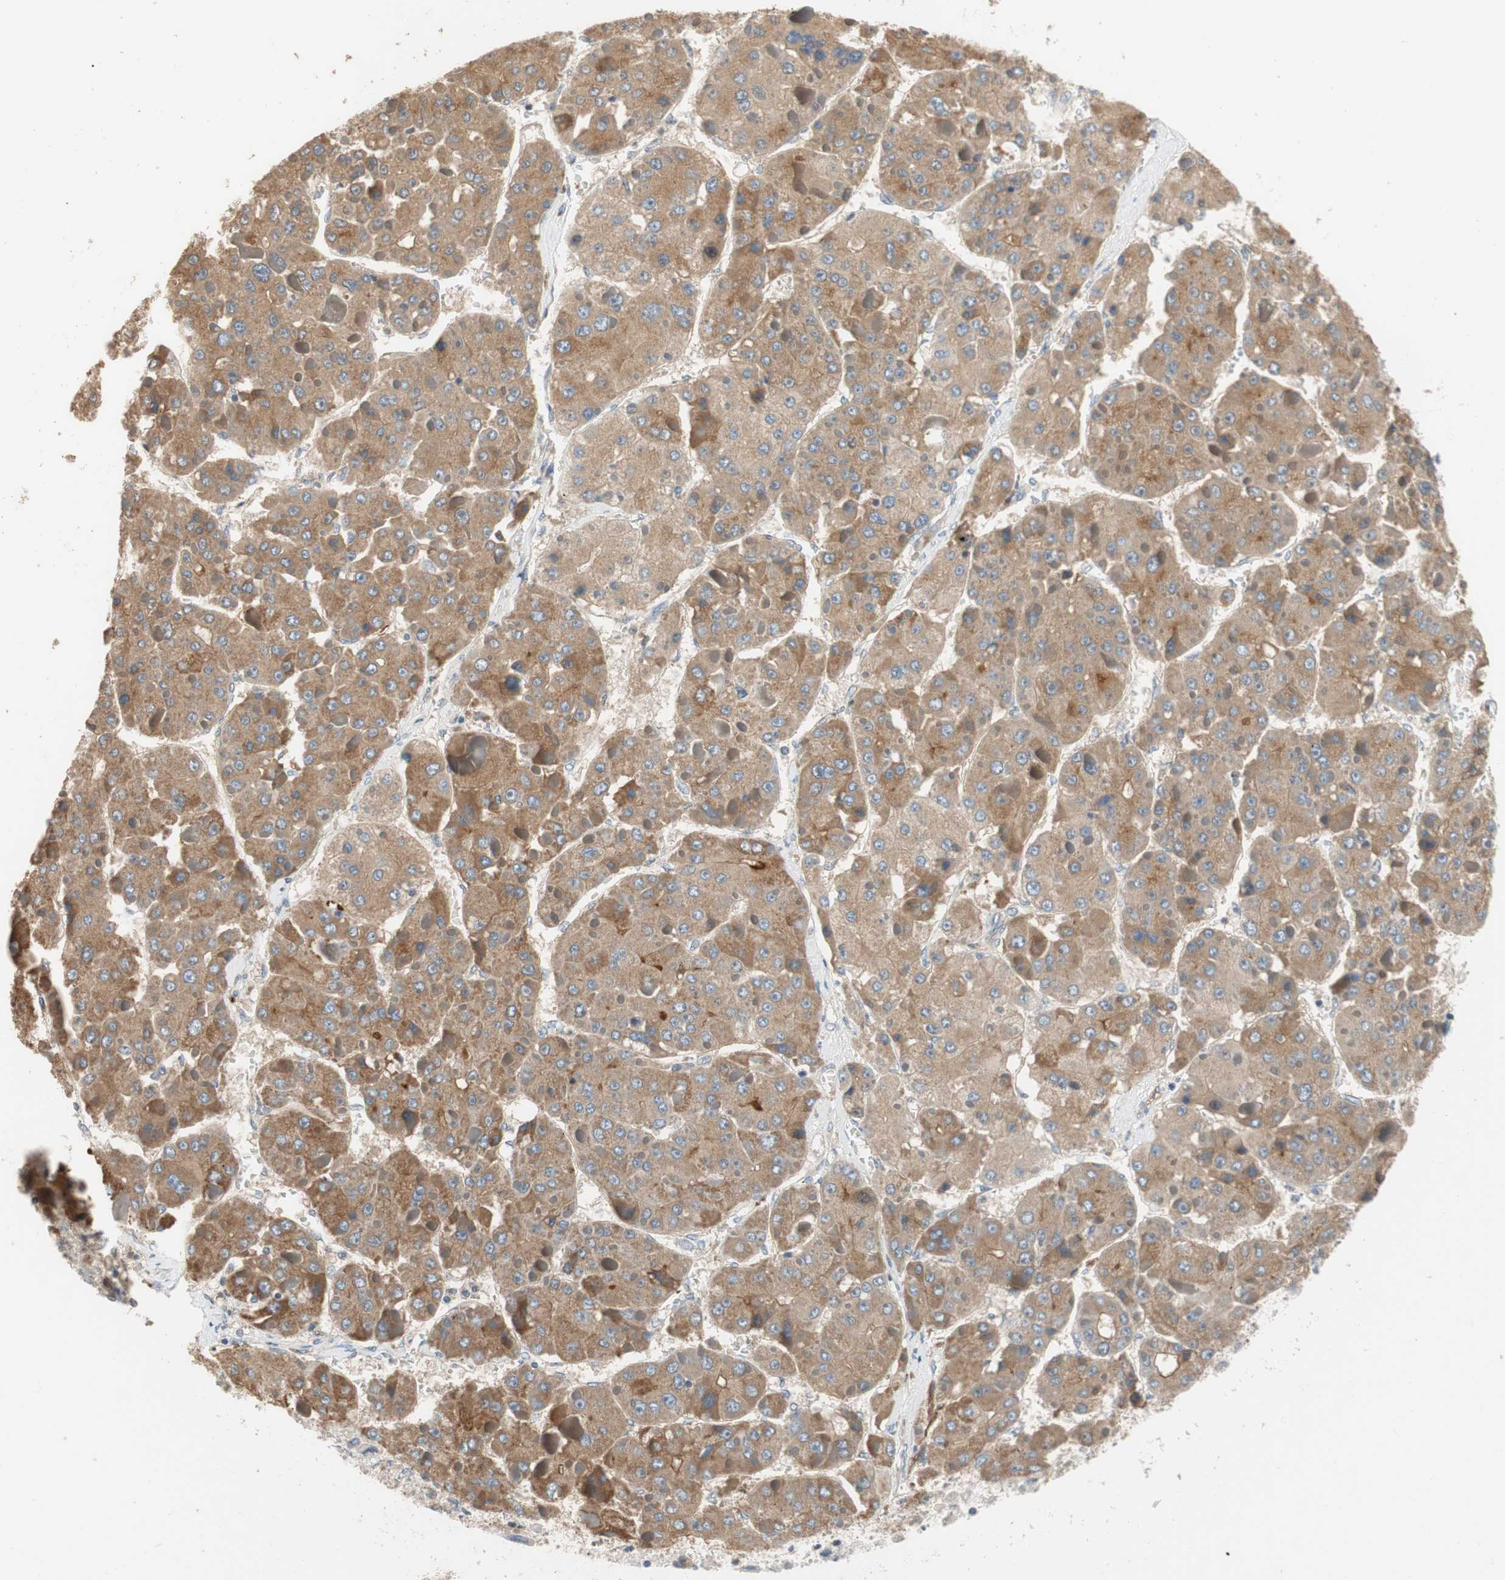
{"staining": {"intensity": "moderate", "quantity": ">75%", "location": "cytoplasmic/membranous"}, "tissue": "liver cancer", "cell_type": "Tumor cells", "image_type": "cancer", "snomed": [{"axis": "morphology", "description": "Carcinoma, Hepatocellular, NOS"}, {"axis": "topography", "description": "Liver"}], "caption": "Protein staining displays moderate cytoplasmic/membranous expression in approximately >75% of tumor cells in hepatocellular carcinoma (liver).", "gene": "ALPL", "patient": {"sex": "female", "age": 73}}